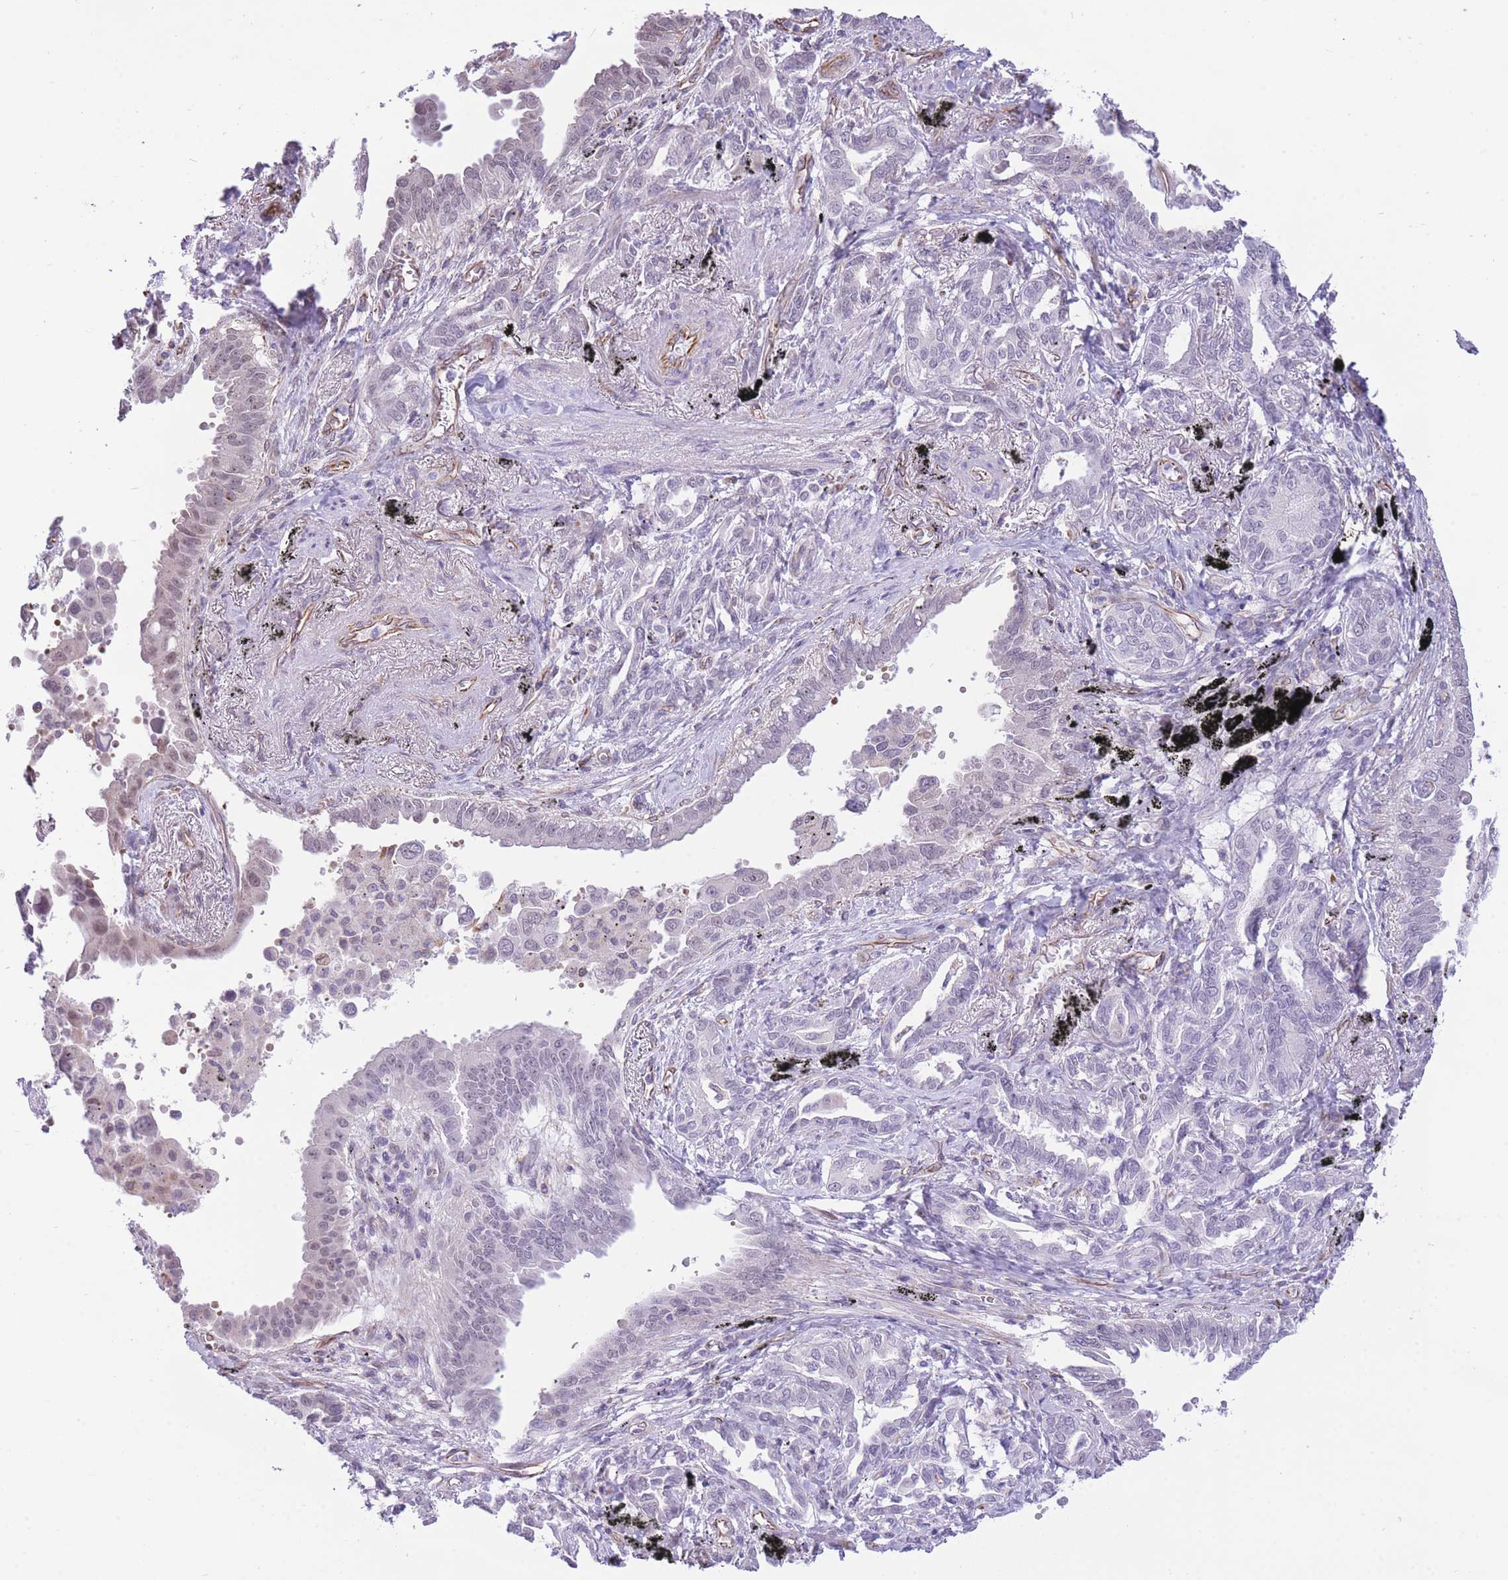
{"staining": {"intensity": "negative", "quantity": "none", "location": "none"}, "tissue": "lung cancer", "cell_type": "Tumor cells", "image_type": "cancer", "snomed": [{"axis": "morphology", "description": "Adenocarcinoma, NOS"}, {"axis": "topography", "description": "Lung"}], "caption": "IHC micrograph of lung adenocarcinoma stained for a protein (brown), which exhibits no positivity in tumor cells. (DAB (3,3'-diaminobenzidine) IHC visualized using brightfield microscopy, high magnification).", "gene": "PSG8", "patient": {"sex": "male", "age": 67}}